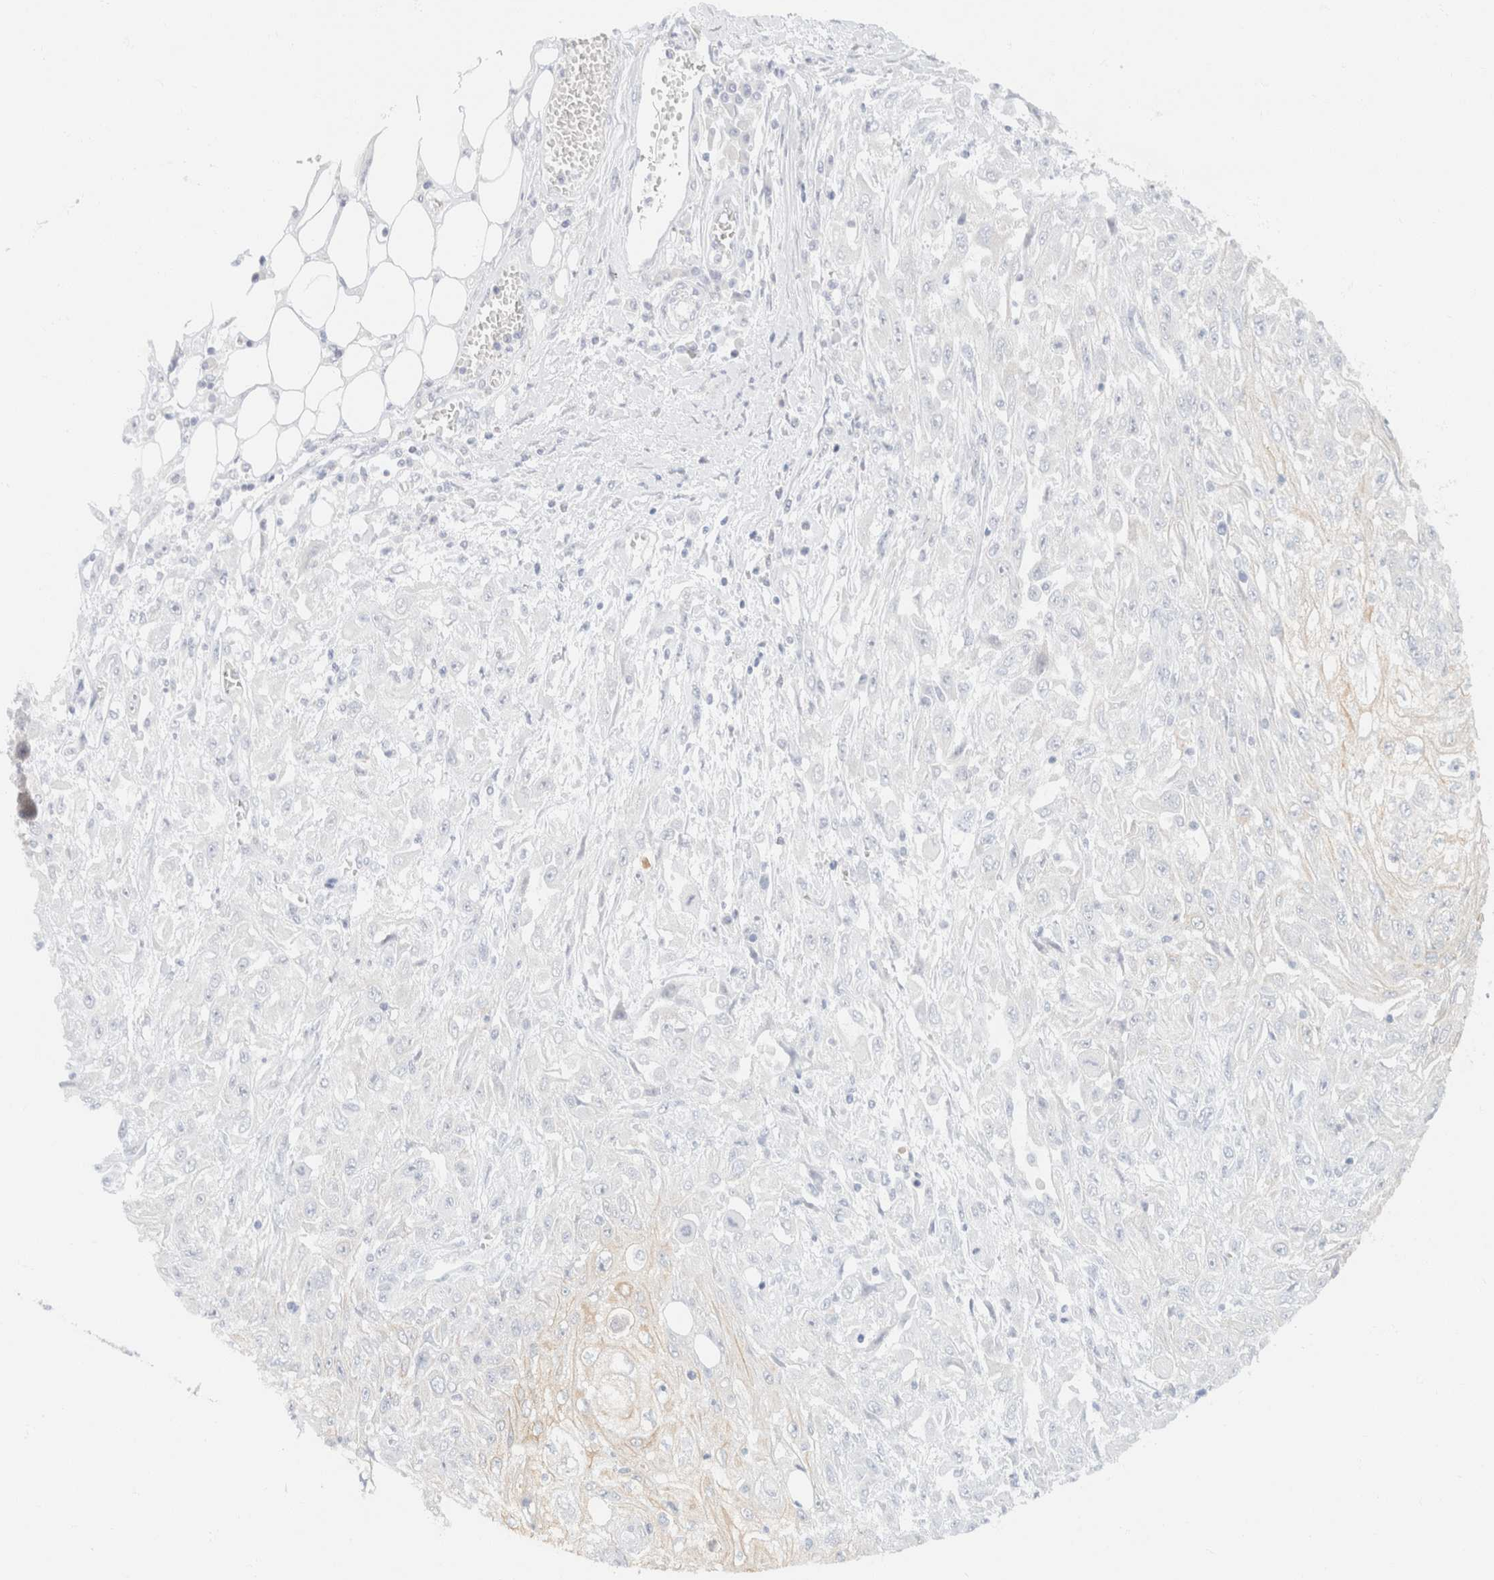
{"staining": {"intensity": "negative", "quantity": "none", "location": "none"}, "tissue": "skin cancer", "cell_type": "Tumor cells", "image_type": "cancer", "snomed": [{"axis": "morphology", "description": "Squamous cell carcinoma, NOS"}, {"axis": "morphology", "description": "Squamous cell carcinoma, metastatic, NOS"}, {"axis": "topography", "description": "Skin"}, {"axis": "topography", "description": "Lymph node"}], "caption": "DAB (3,3'-diaminobenzidine) immunohistochemical staining of human metastatic squamous cell carcinoma (skin) shows no significant staining in tumor cells.", "gene": "KRT20", "patient": {"sex": "male", "age": 75}}